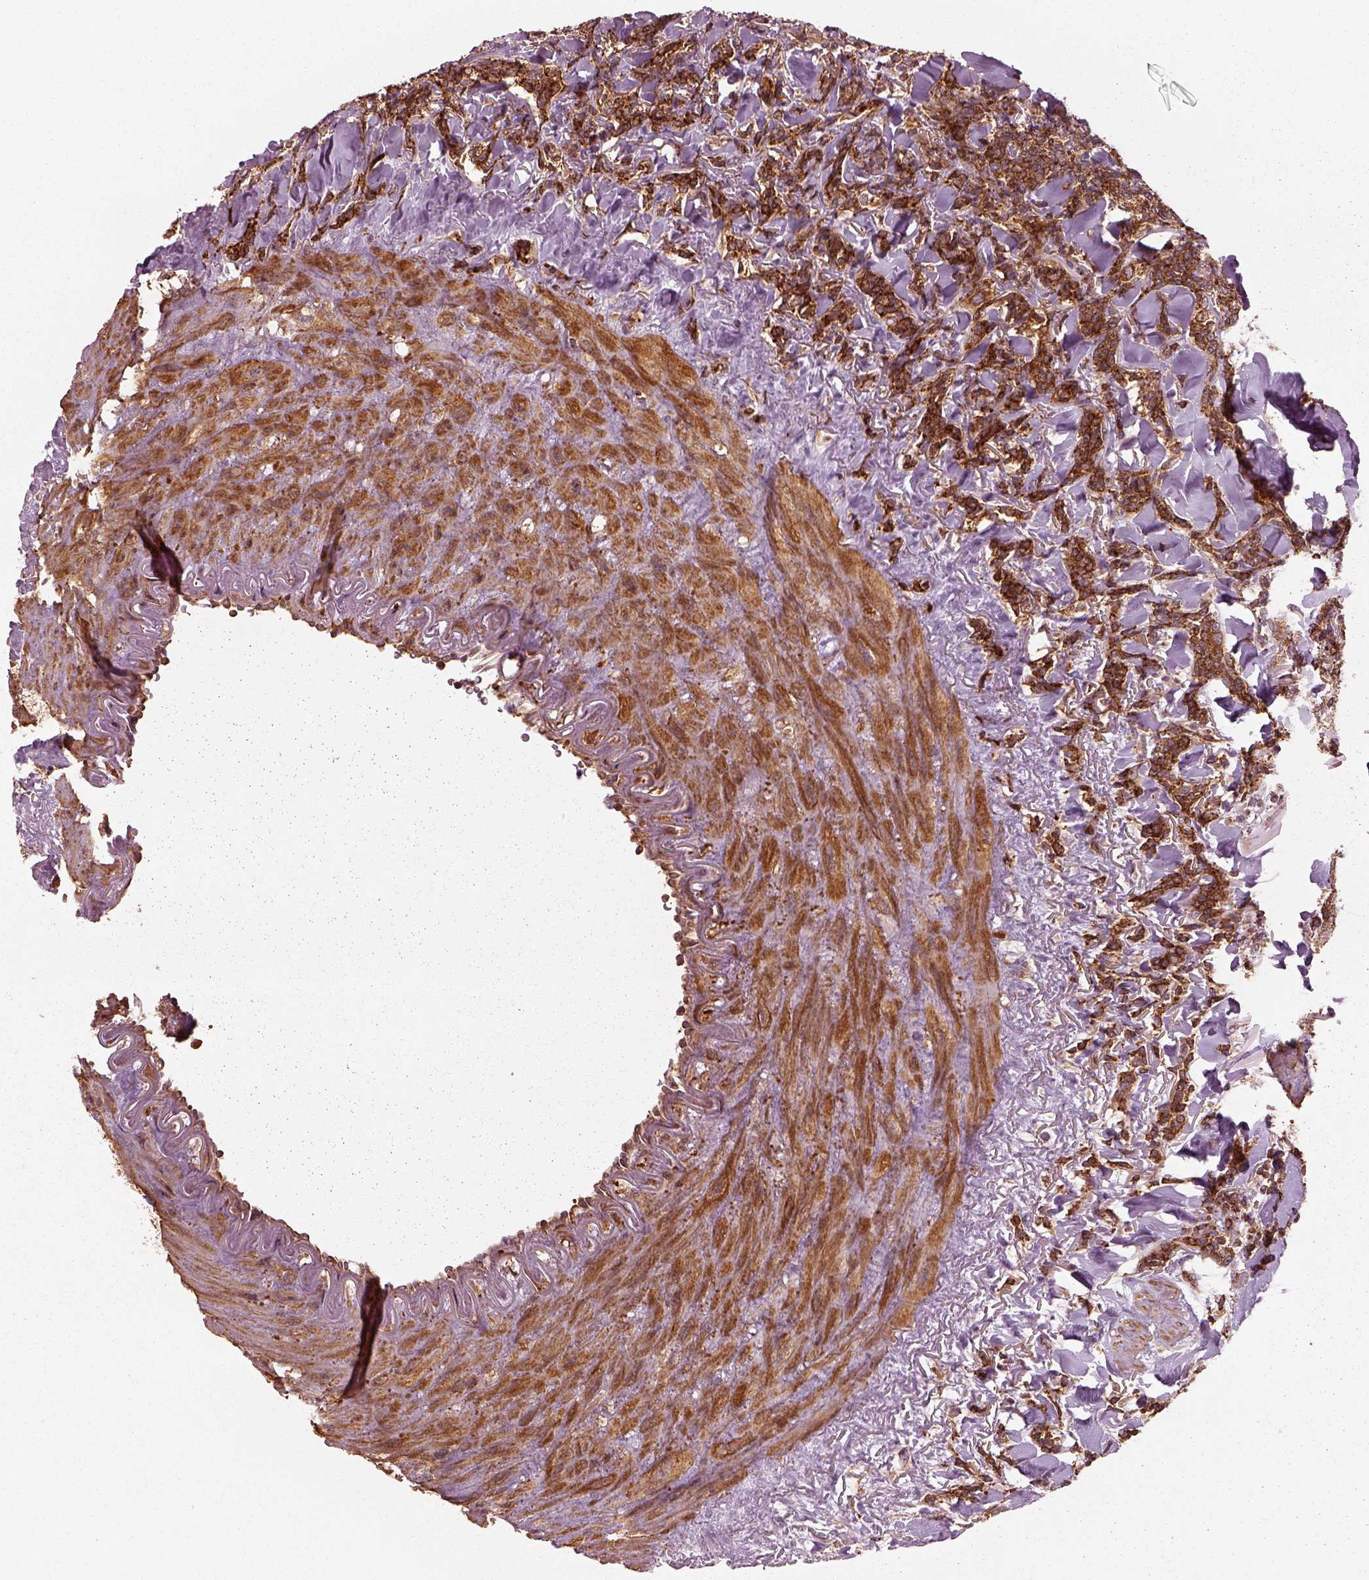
{"staining": {"intensity": "strong", "quantity": ">75%", "location": "cytoplasmic/membranous"}, "tissue": "lymphoma", "cell_type": "Tumor cells", "image_type": "cancer", "snomed": [{"axis": "morphology", "description": "Malignant lymphoma, non-Hodgkin's type, Low grade"}, {"axis": "topography", "description": "Lymph node"}], "caption": "Lymphoma stained with a brown dye exhibits strong cytoplasmic/membranous positive positivity in about >75% of tumor cells.", "gene": "LSM14A", "patient": {"sex": "female", "age": 56}}